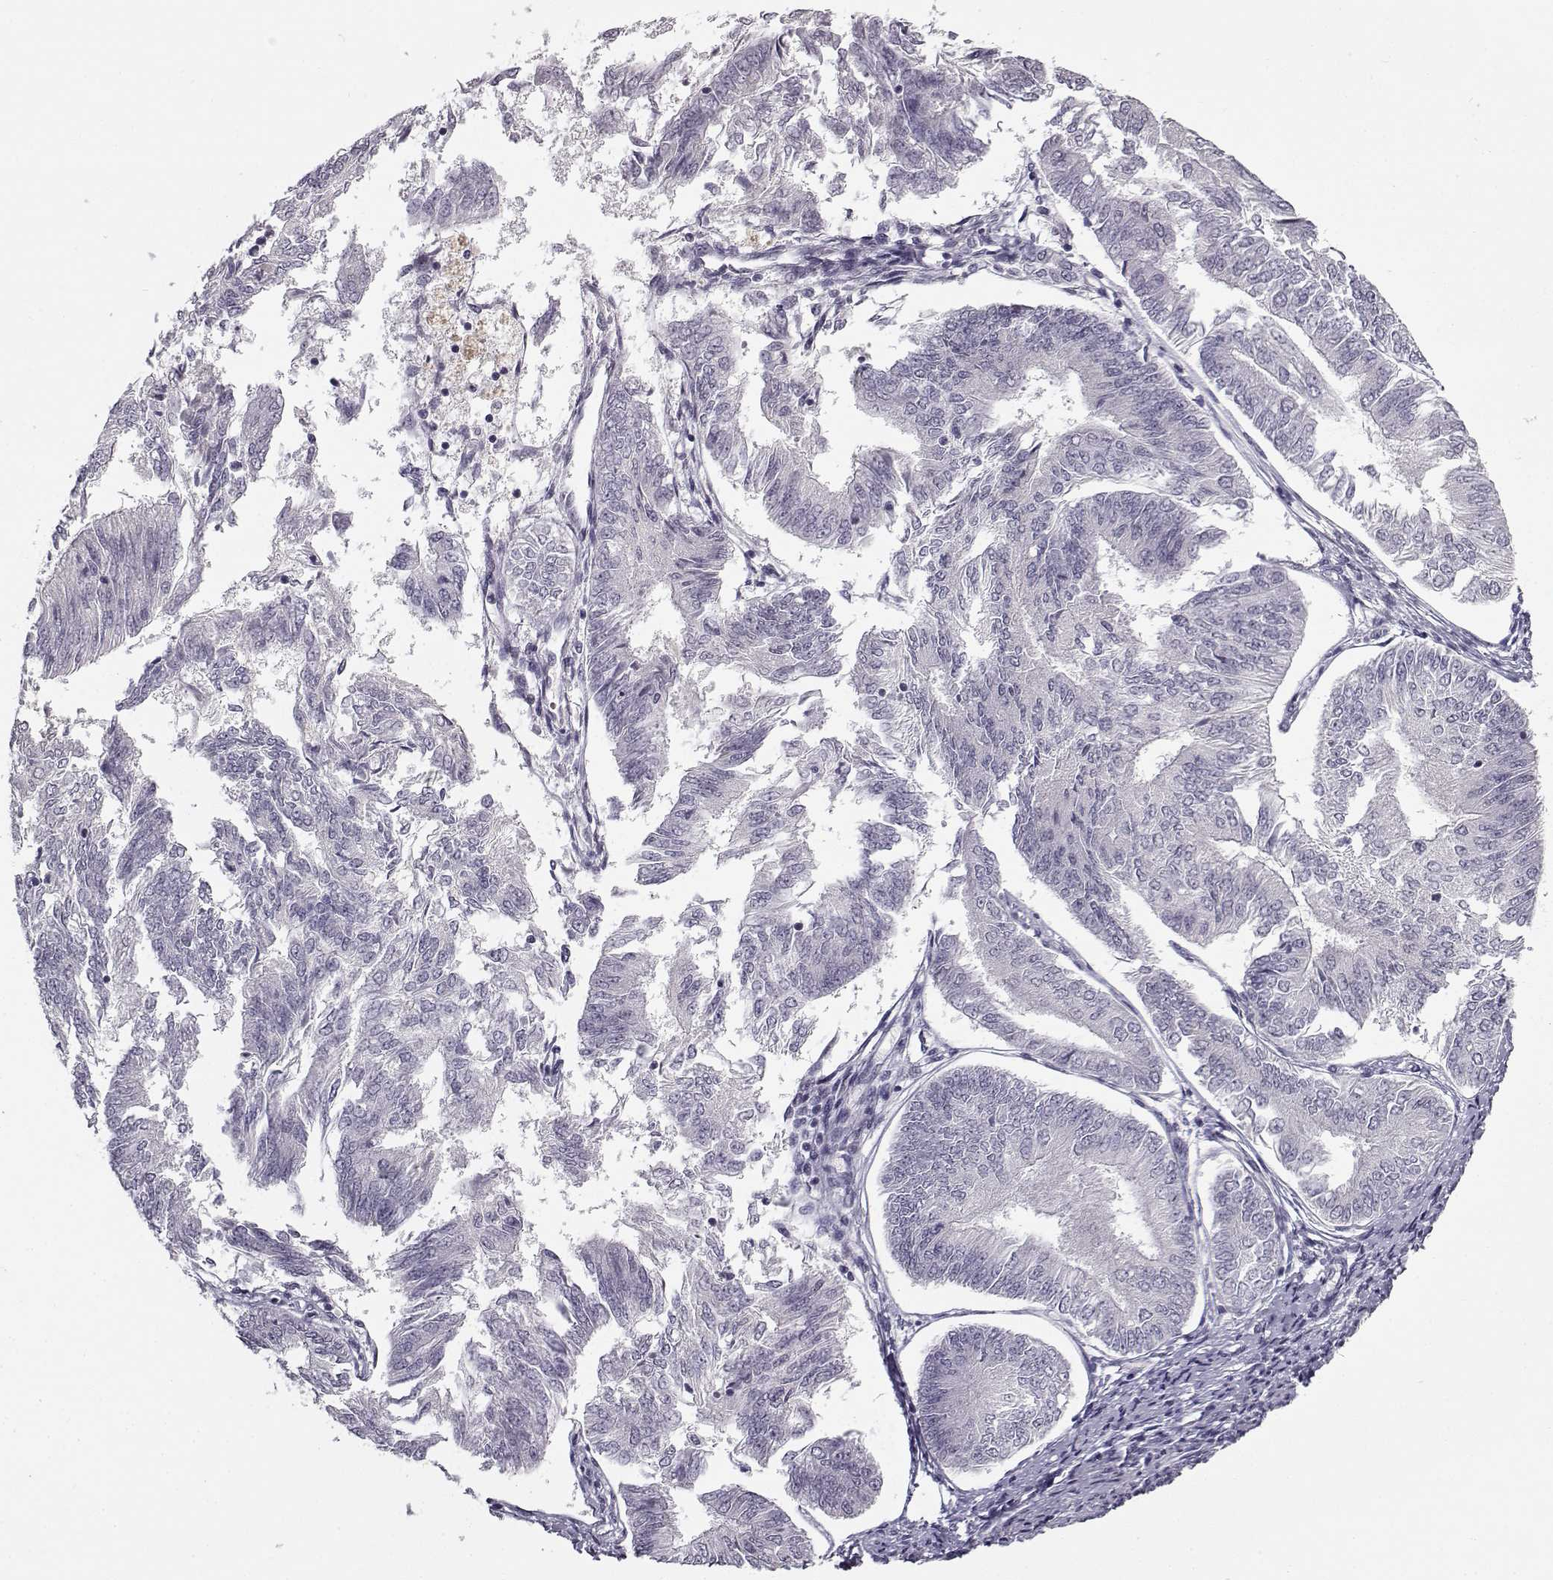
{"staining": {"intensity": "negative", "quantity": "none", "location": "none"}, "tissue": "endometrial cancer", "cell_type": "Tumor cells", "image_type": "cancer", "snomed": [{"axis": "morphology", "description": "Adenocarcinoma, NOS"}, {"axis": "topography", "description": "Endometrium"}], "caption": "Image shows no protein staining in tumor cells of endometrial adenocarcinoma tissue. Brightfield microscopy of immunohistochemistry stained with DAB (brown) and hematoxylin (blue), captured at high magnification.", "gene": "SNCA", "patient": {"sex": "female", "age": 58}}